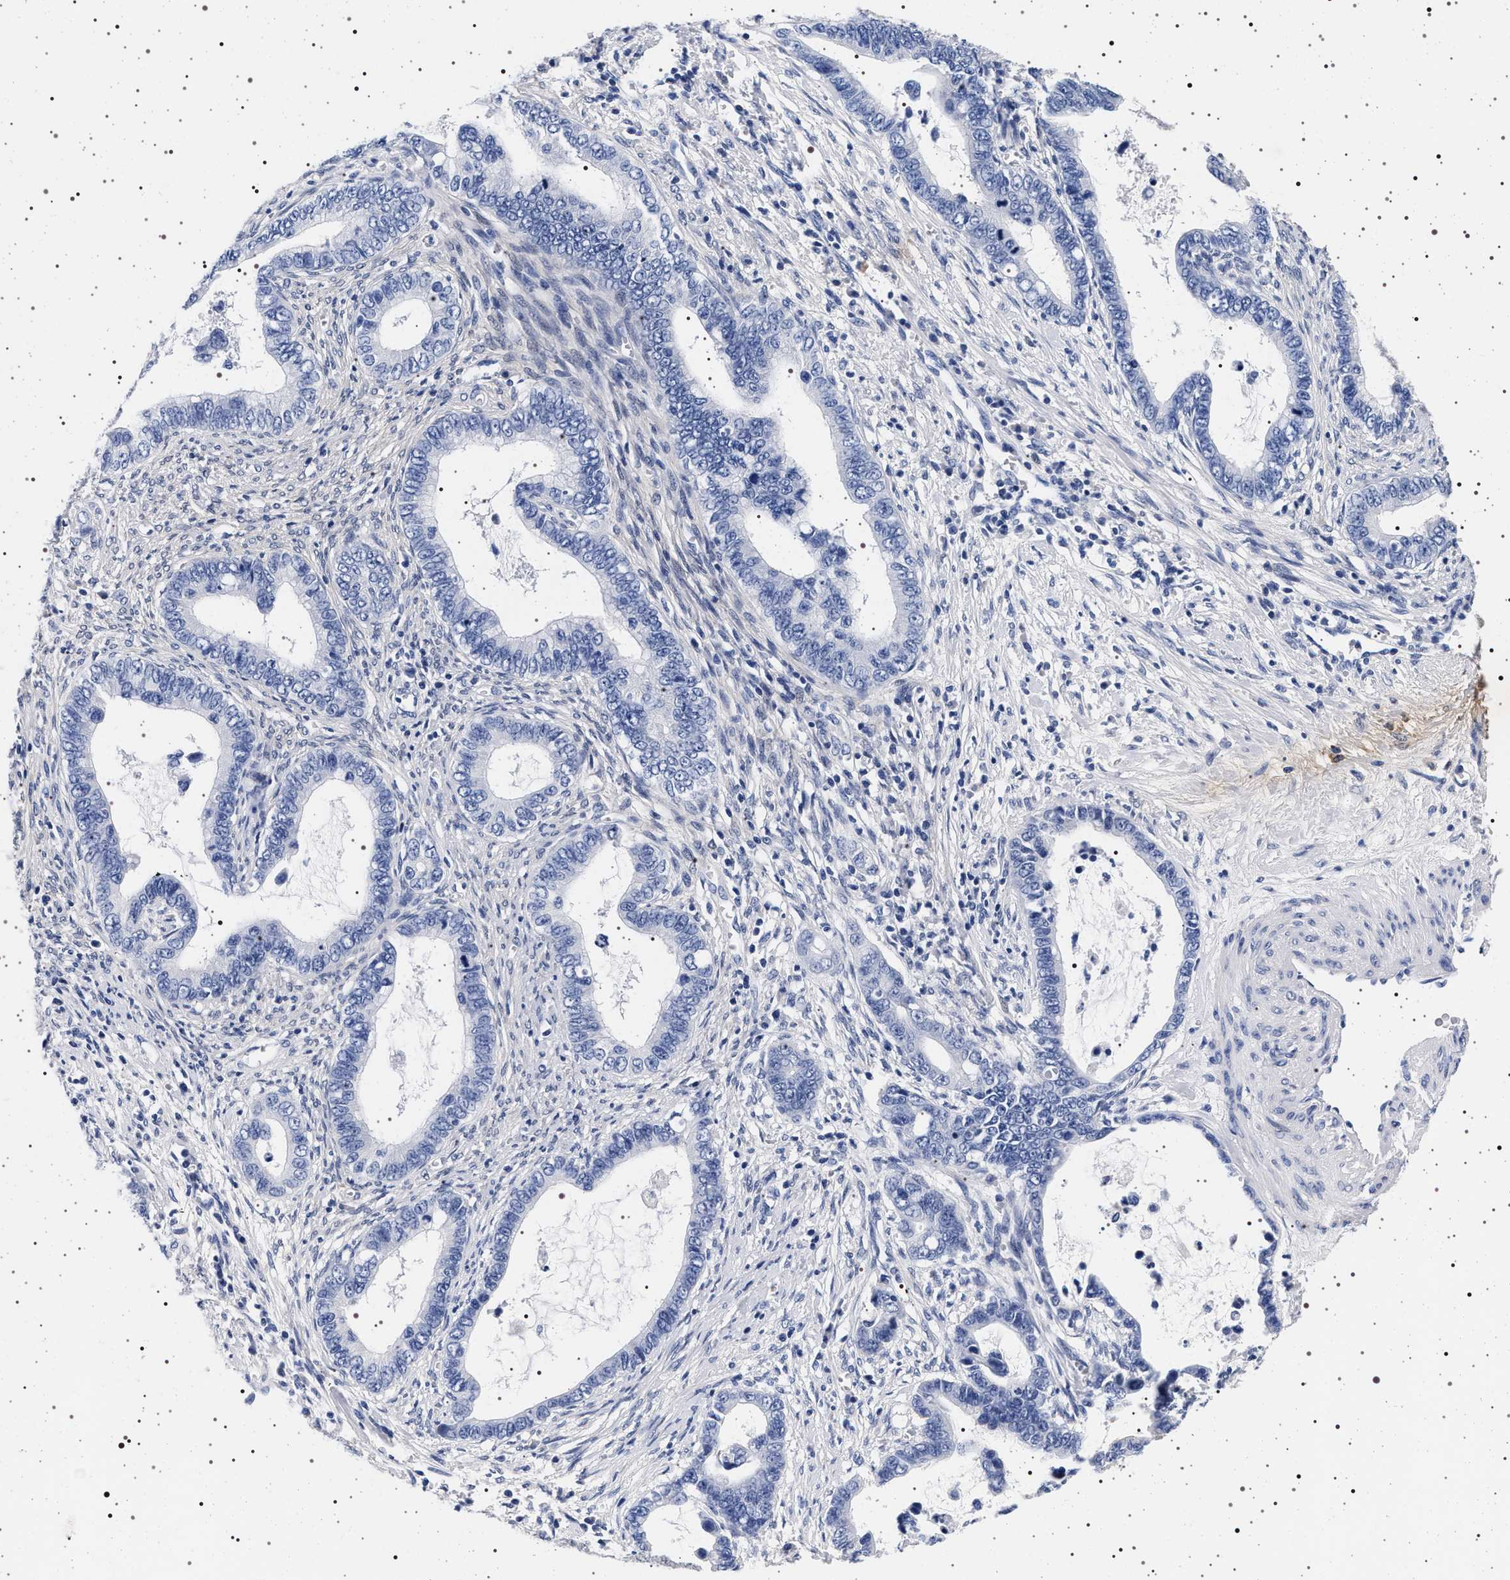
{"staining": {"intensity": "negative", "quantity": "none", "location": "none"}, "tissue": "cervical cancer", "cell_type": "Tumor cells", "image_type": "cancer", "snomed": [{"axis": "morphology", "description": "Adenocarcinoma, NOS"}, {"axis": "topography", "description": "Cervix"}], "caption": "The immunohistochemistry (IHC) histopathology image has no significant expression in tumor cells of cervical cancer tissue.", "gene": "MAPK10", "patient": {"sex": "female", "age": 44}}